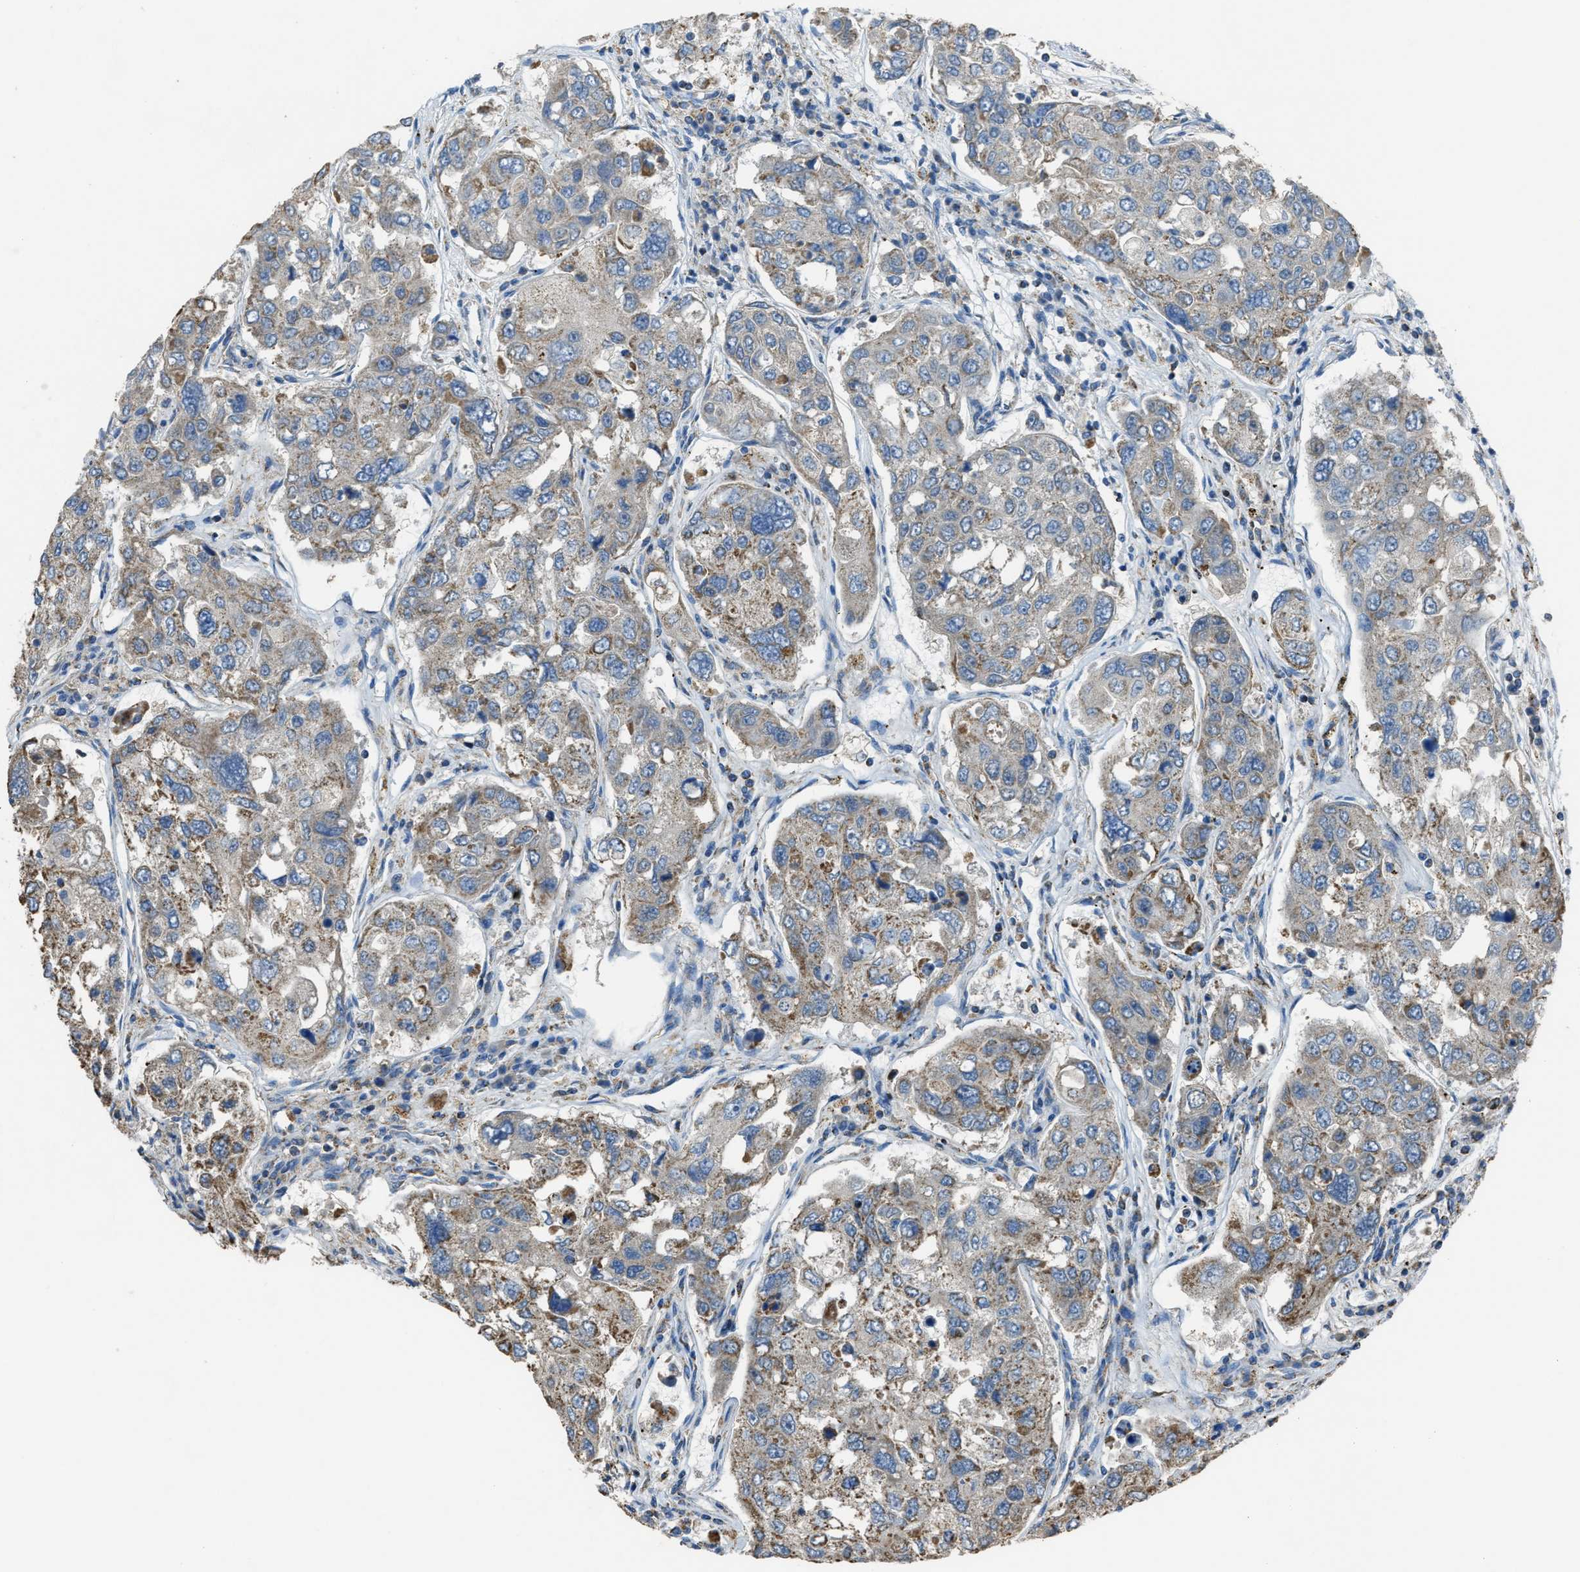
{"staining": {"intensity": "moderate", "quantity": "25%-75%", "location": "cytoplasmic/membranous"}, "tissue": "urothelial cancer", "cell_type": "Tumor cells", "image_type": "cancer", "snomed": [{"axis": "morphology", "description": "Urothelial carcinoma, High grade"}, {"axis": "topography", "description": "Lymph node"}, {"axis": "topography", "description": "Urinary bladder"}], "caption": "Urothelial cancer stained for a protein (brown) reveals moderate cytoplasmic/membranous positive positivity in approximately 25%-75% of tumor cells.", "gene": "SLC25A11", "patient": {"sex": "male", "age": 51}}